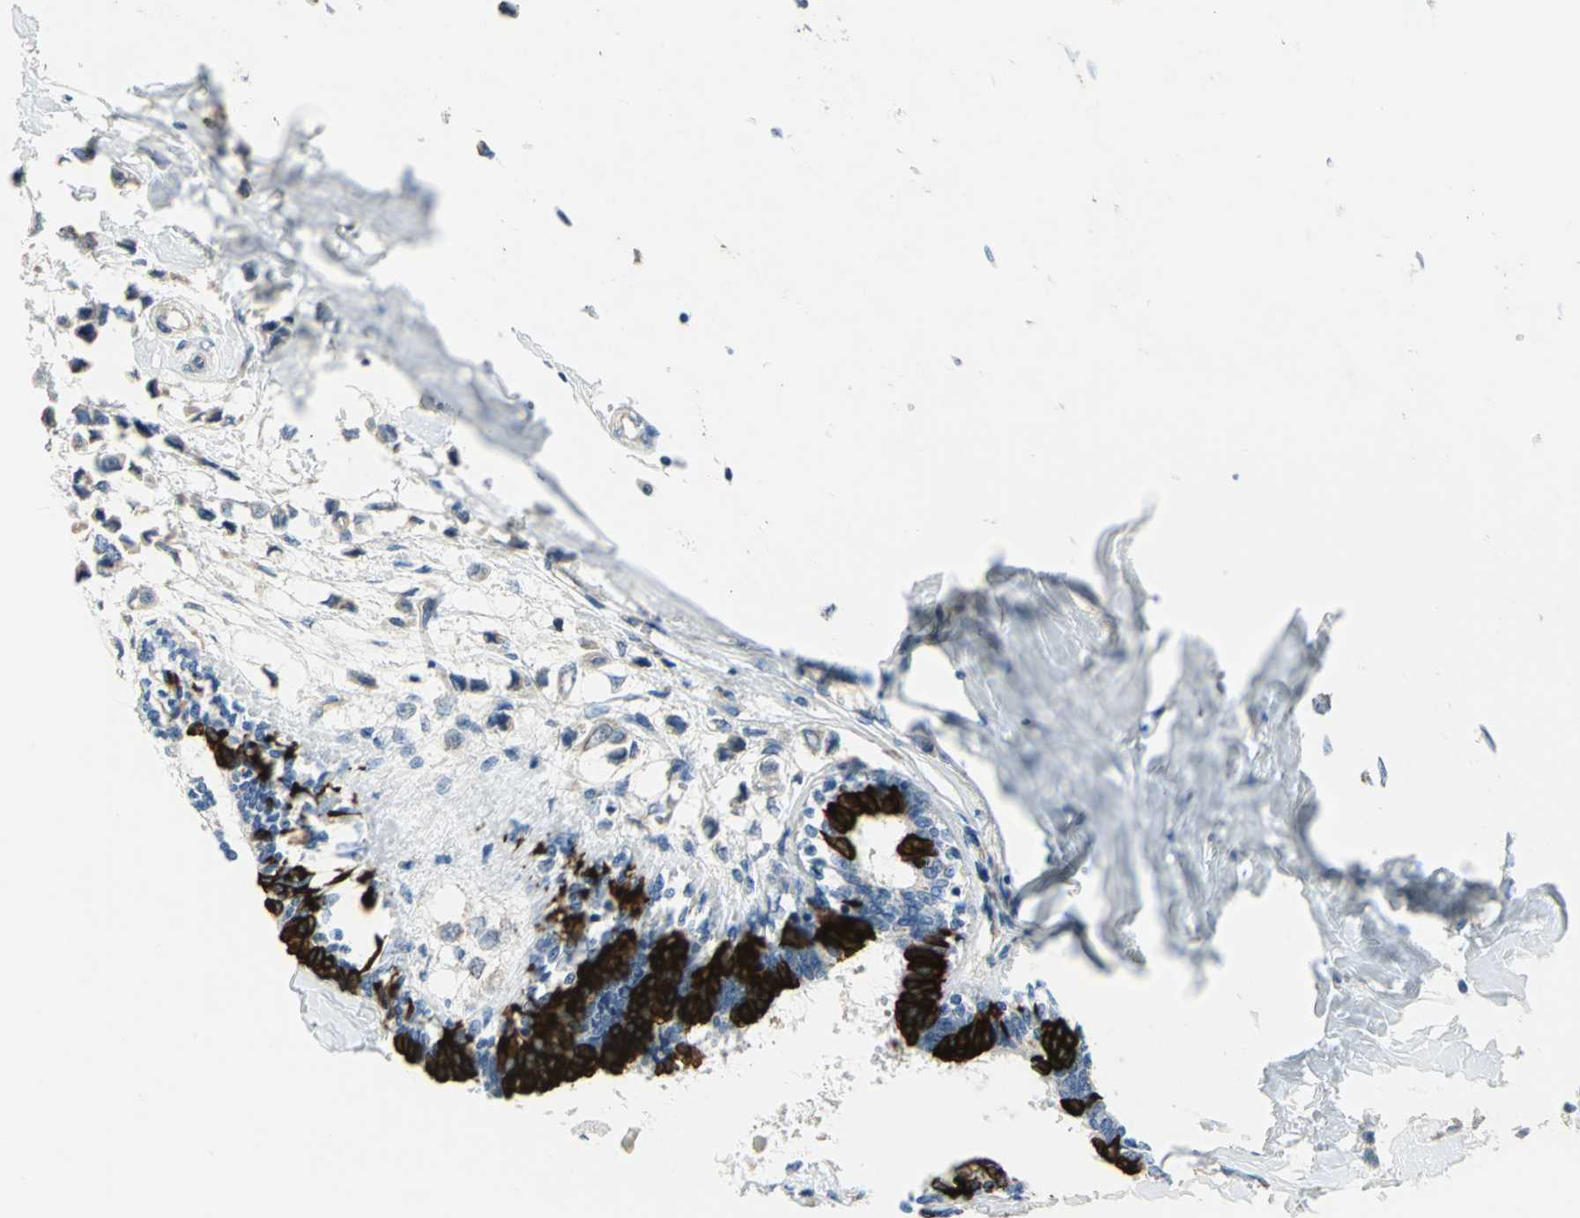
{"staining": {"intensity": "negative", "quantity": "none", "location": "none"}, "tissue": "breast cancer", "cell_type": "Tumor cells", "image_type": "cancer", "snomed": [{"axis": "morphology", "description": "Lobular carcinoma"}, {"axis": "topography", "description": "Breast"}], "caption": "This is an immunohistochemistry histopathology image of human lobular carcinoma (breast). There is no staining in tumor cells.", "gene": "HTR1F", "patient": {"sex": "female", "age": 51}}